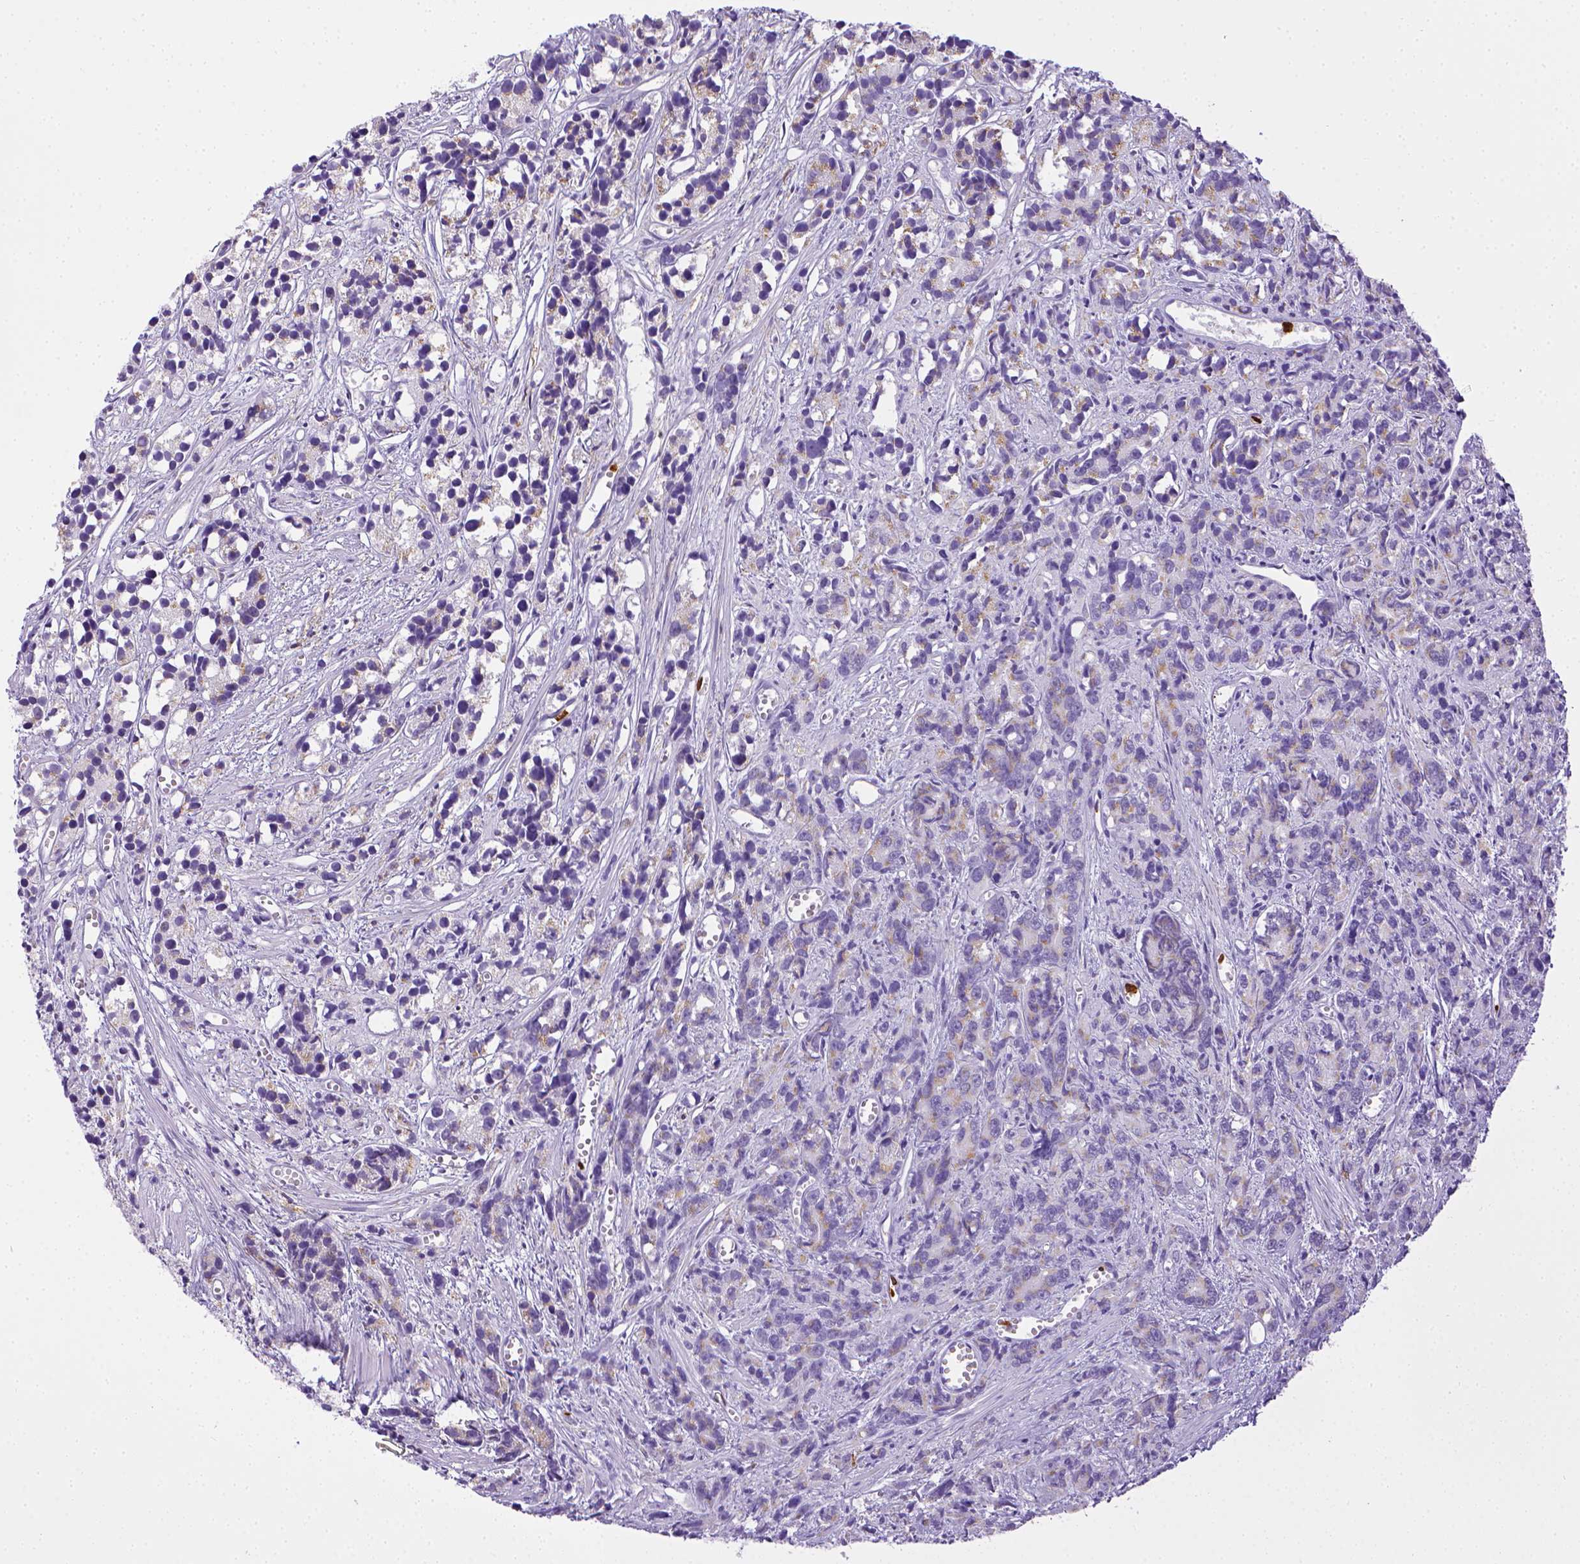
{"staining": {"intensity": "negative", "quantity": "none", "location": "none"}, "tissue": "prostate cancer", "cell_type": "Tumor cells", "image_type": "cancer", "snomed": [{"axis": "morphology", "description": "Adenocarcinoma, High grade"}, {"axis": "topography", "description": "Prostate"}], "caption": "High-grade adenocarcinoma (prostate) was stained to show a protein in brown. There is no significant positivity in tumor cells.", "gene": "ITGAM", "patient": {"sex": "male", "age": 77}}